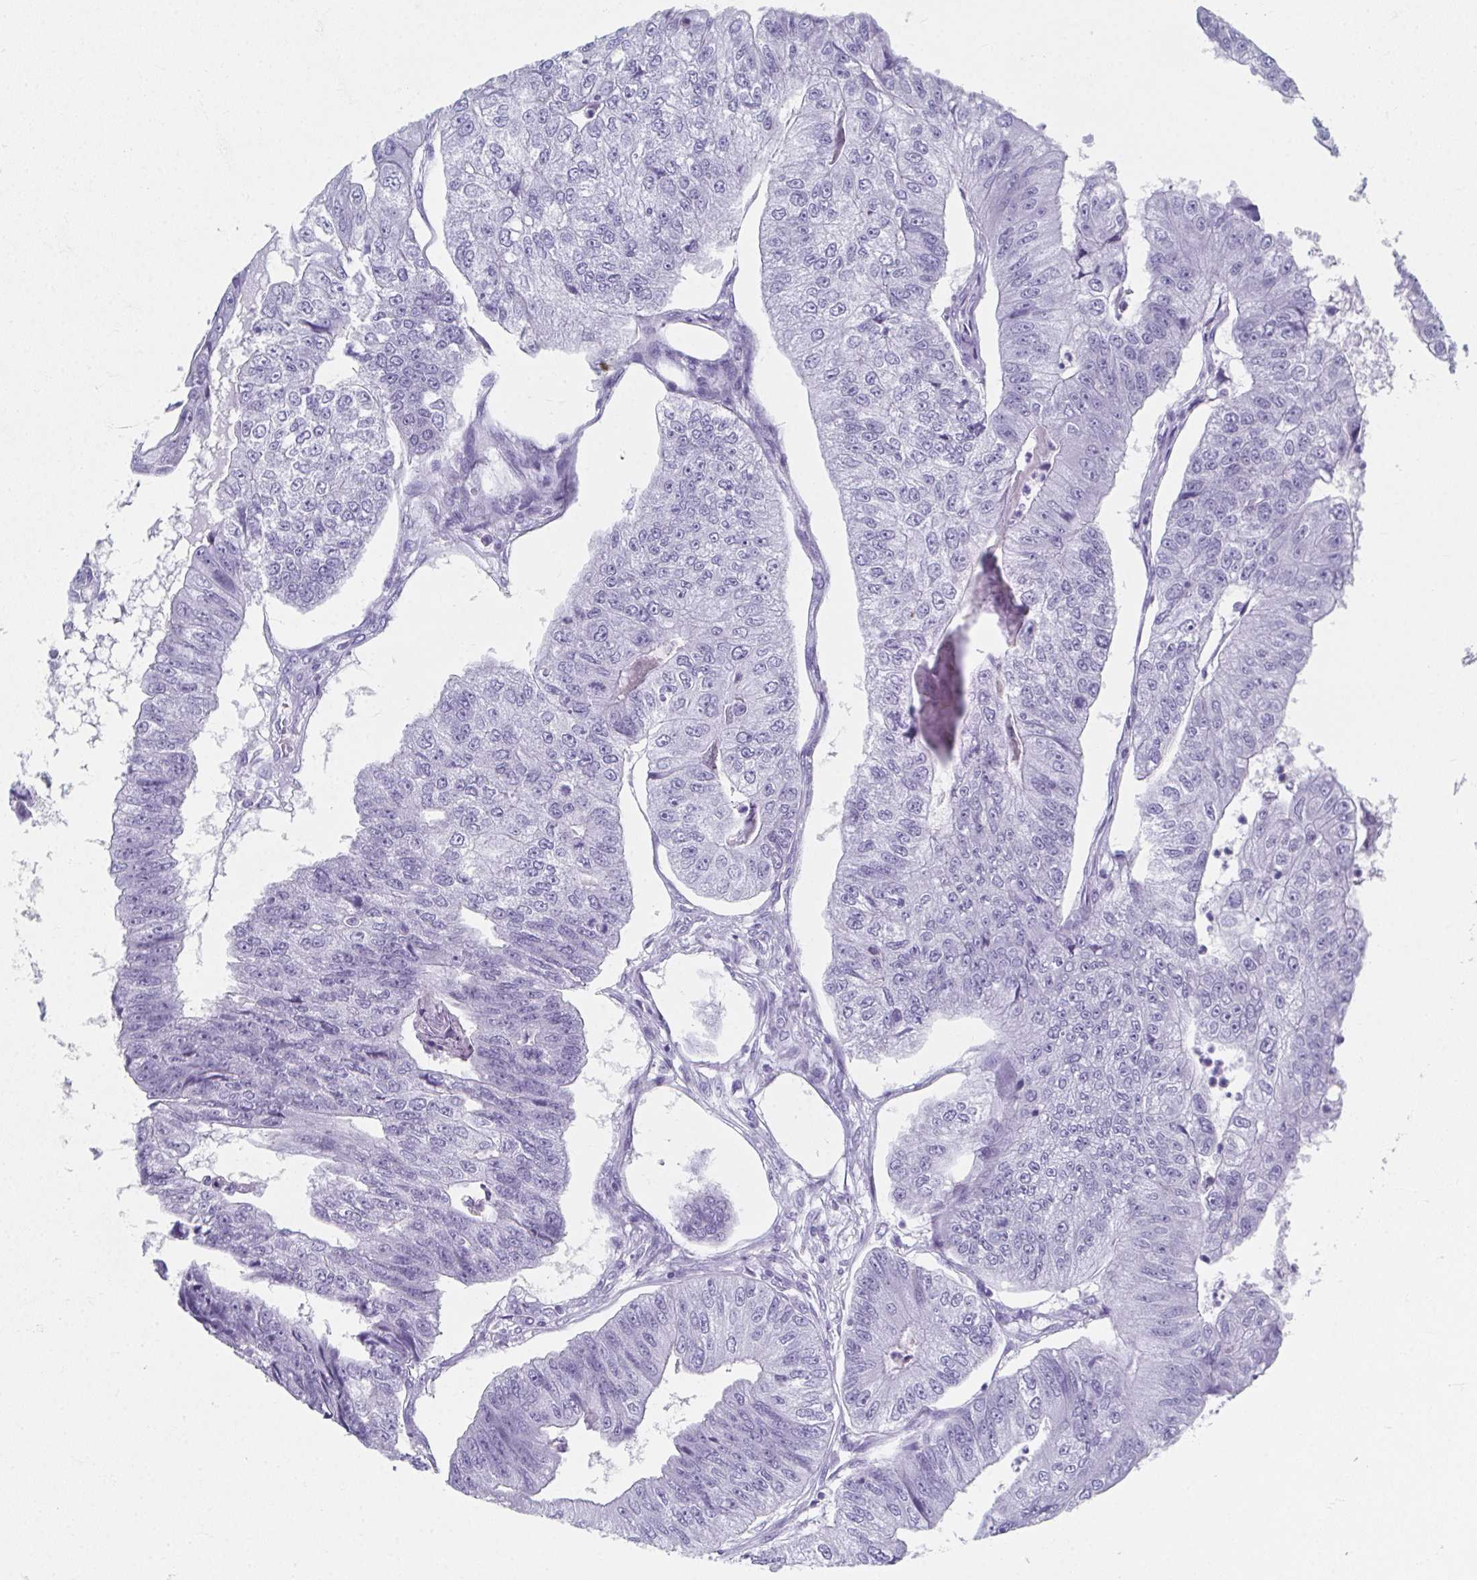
{"staining": {"intensity": "negative", "quantity": "none", "location": "none"}, "tissue": "colorectal cancer", "cell_type": "Tumor cells", "image_type": "cancer", "snomed": [{"axis": "morphology", "description": "Adenocarcinoma, NOS"}, {"axis": "topography", "description": "Colon"}], "caption": "Colorectal adenocarcinoma stained for a protein using immunohistochemistry (IHC) displays no expression tumor cells.", "gene": "GHRL", "patient": {"sex": "female", "age": 67}}